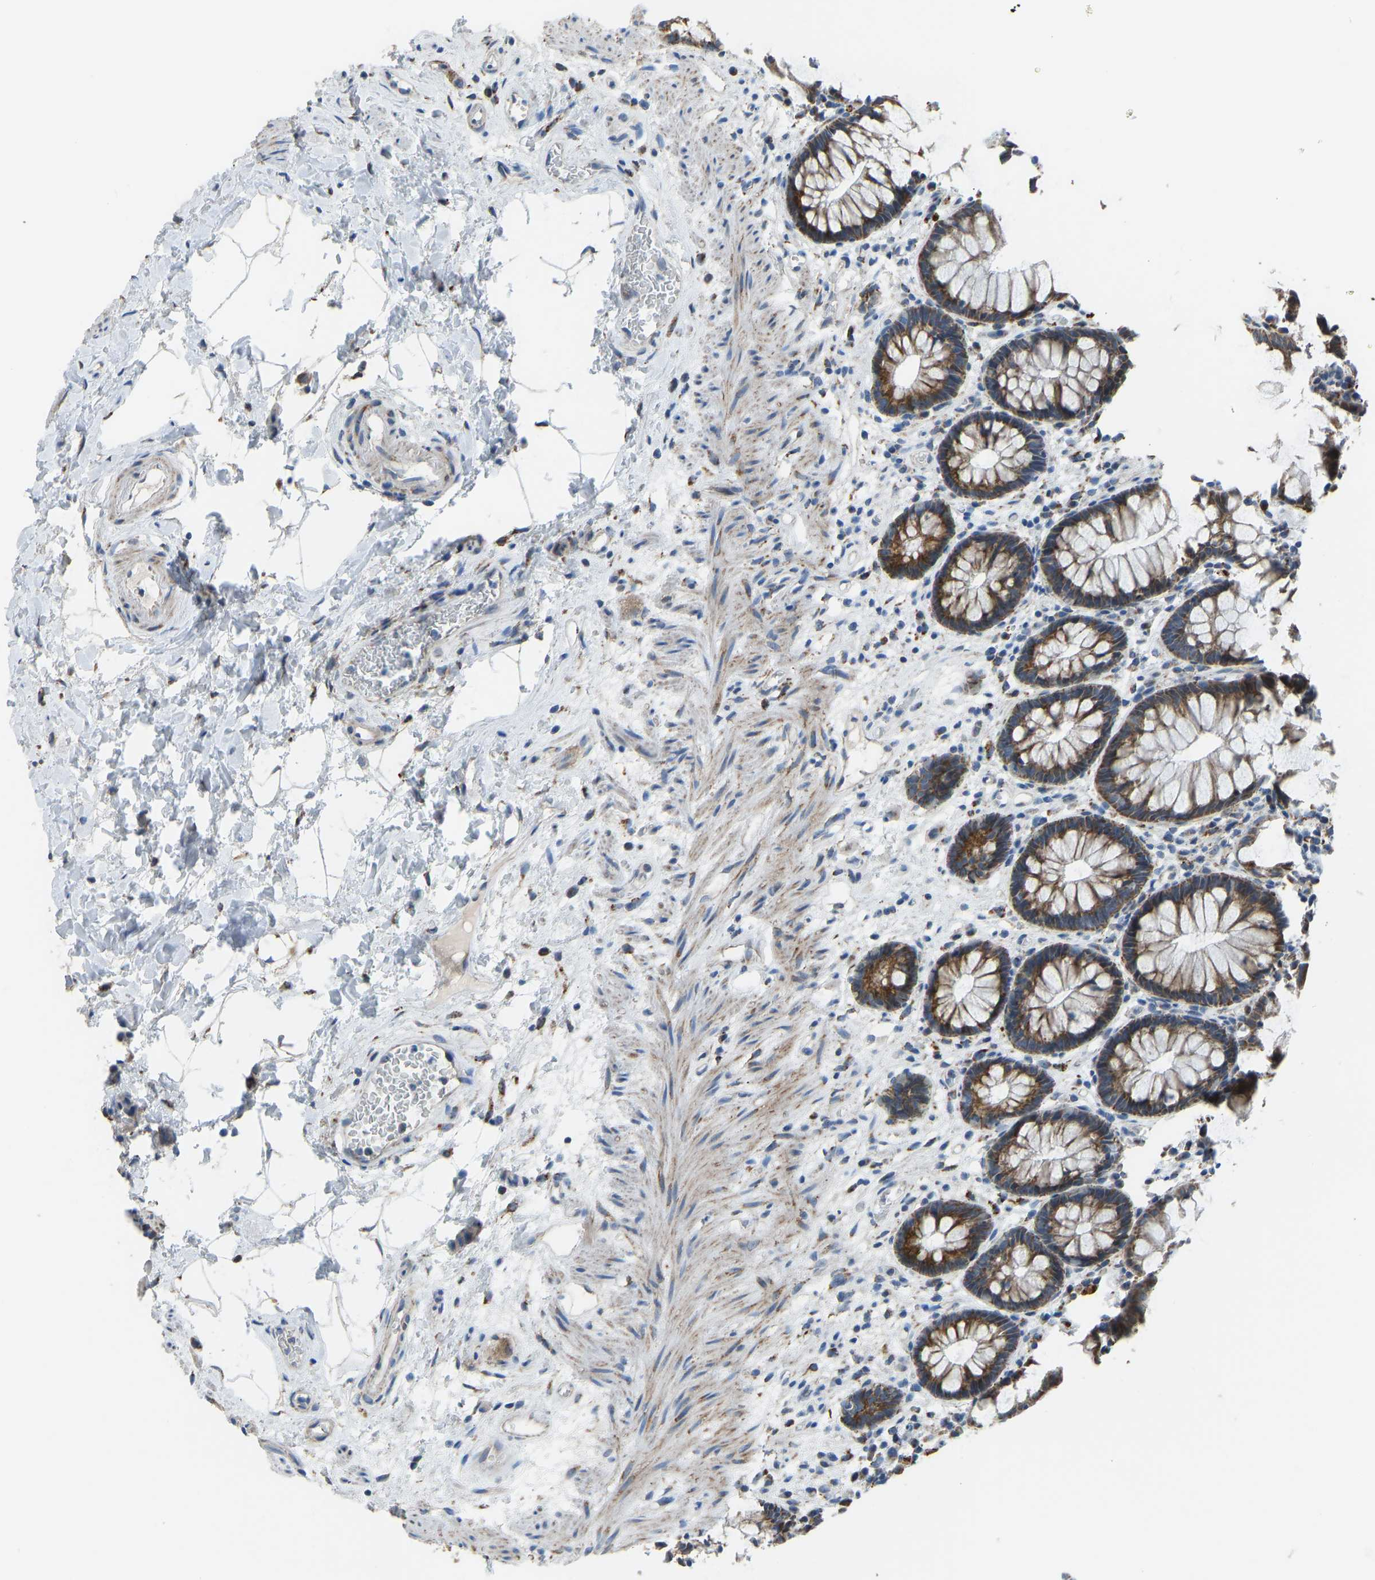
{"staining": {"intensity": "moderate", "quantity": ">75%", "location": "cytoplasmic/membranous"}, "tissue": "rectum", "cell_type": "Glandular cells", "image_type": "normal", "snomed": [{"axis": "morphology", "description": "Normal tissue, NOS"}, {"axis": "topography", "description": "Rectum"}], "caption": "Immunohistochemistry (IHC) of benign human rectum displays medium levels of moderate cytoplasmic/membranous expression in approximately >75% of glandular cells.", "gene": "SMIM20", "patient": {"sex": "male", "age": 64}}